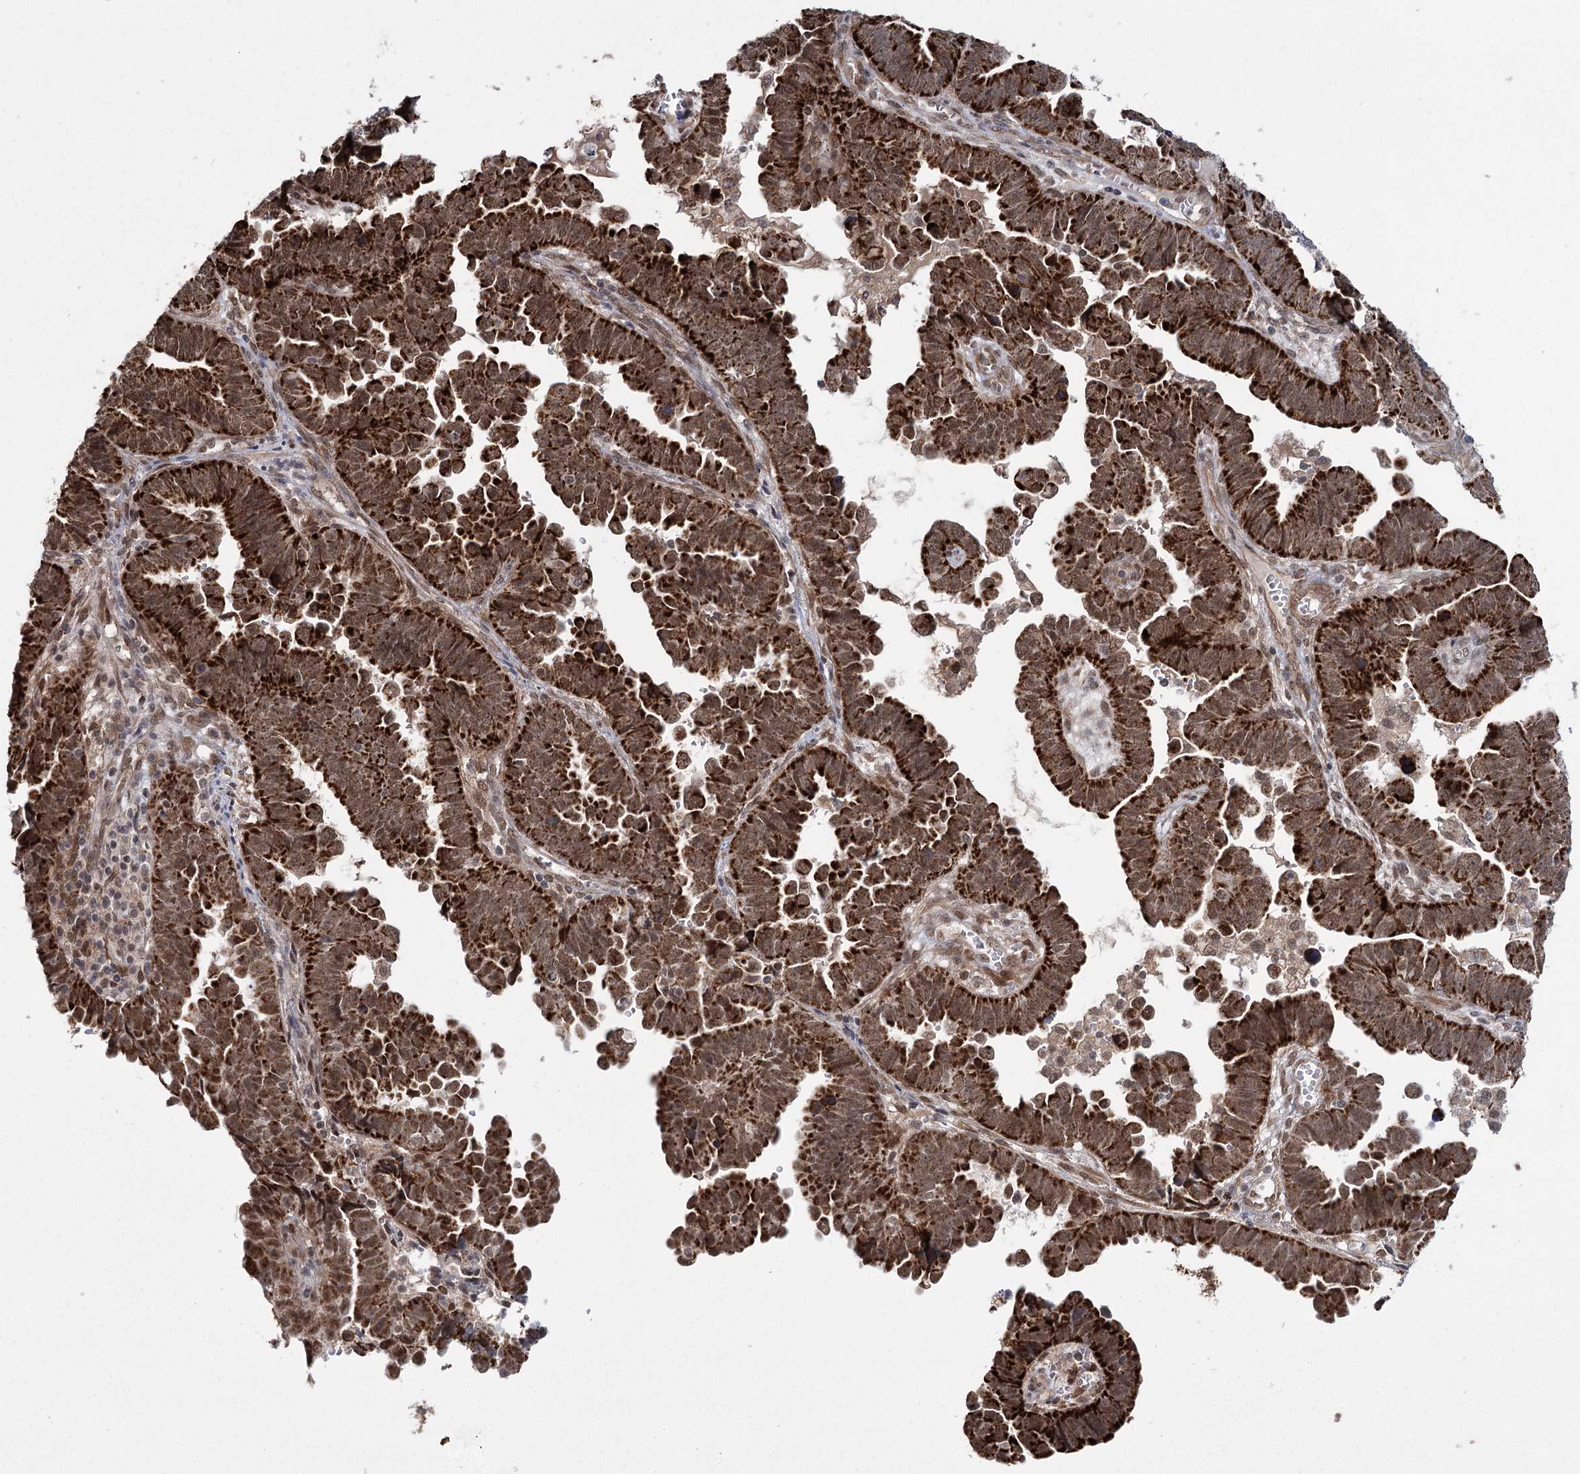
{"staining": {"intensity": "strong", "quantity": ">75%", "location": "cytoplasmic/membranous,nuclear"}, "tissue": "endometrial cancer", "cell_type": "Tumor cells", "image_type": "cancer", "snomed": [{"axis": "morphology", "description": "Adenocarcinoma, NOS"}, {"axis": "topography", "description": "Endometrium"}], "caption": "Protein staining by IHC shows strong cytoplasmic/membranous and nuclear staining in about >75% of tumor cells in adenocarcinoma (endometrial). The protein is stained brown, and the nuclei are stained in blue (DAB (3,3'-diaminobenzidine) IHC with brightfield microscopy, high magnification).", "gene": "ZCCHC24", "patient": {"sex": "female", "age": 75}}